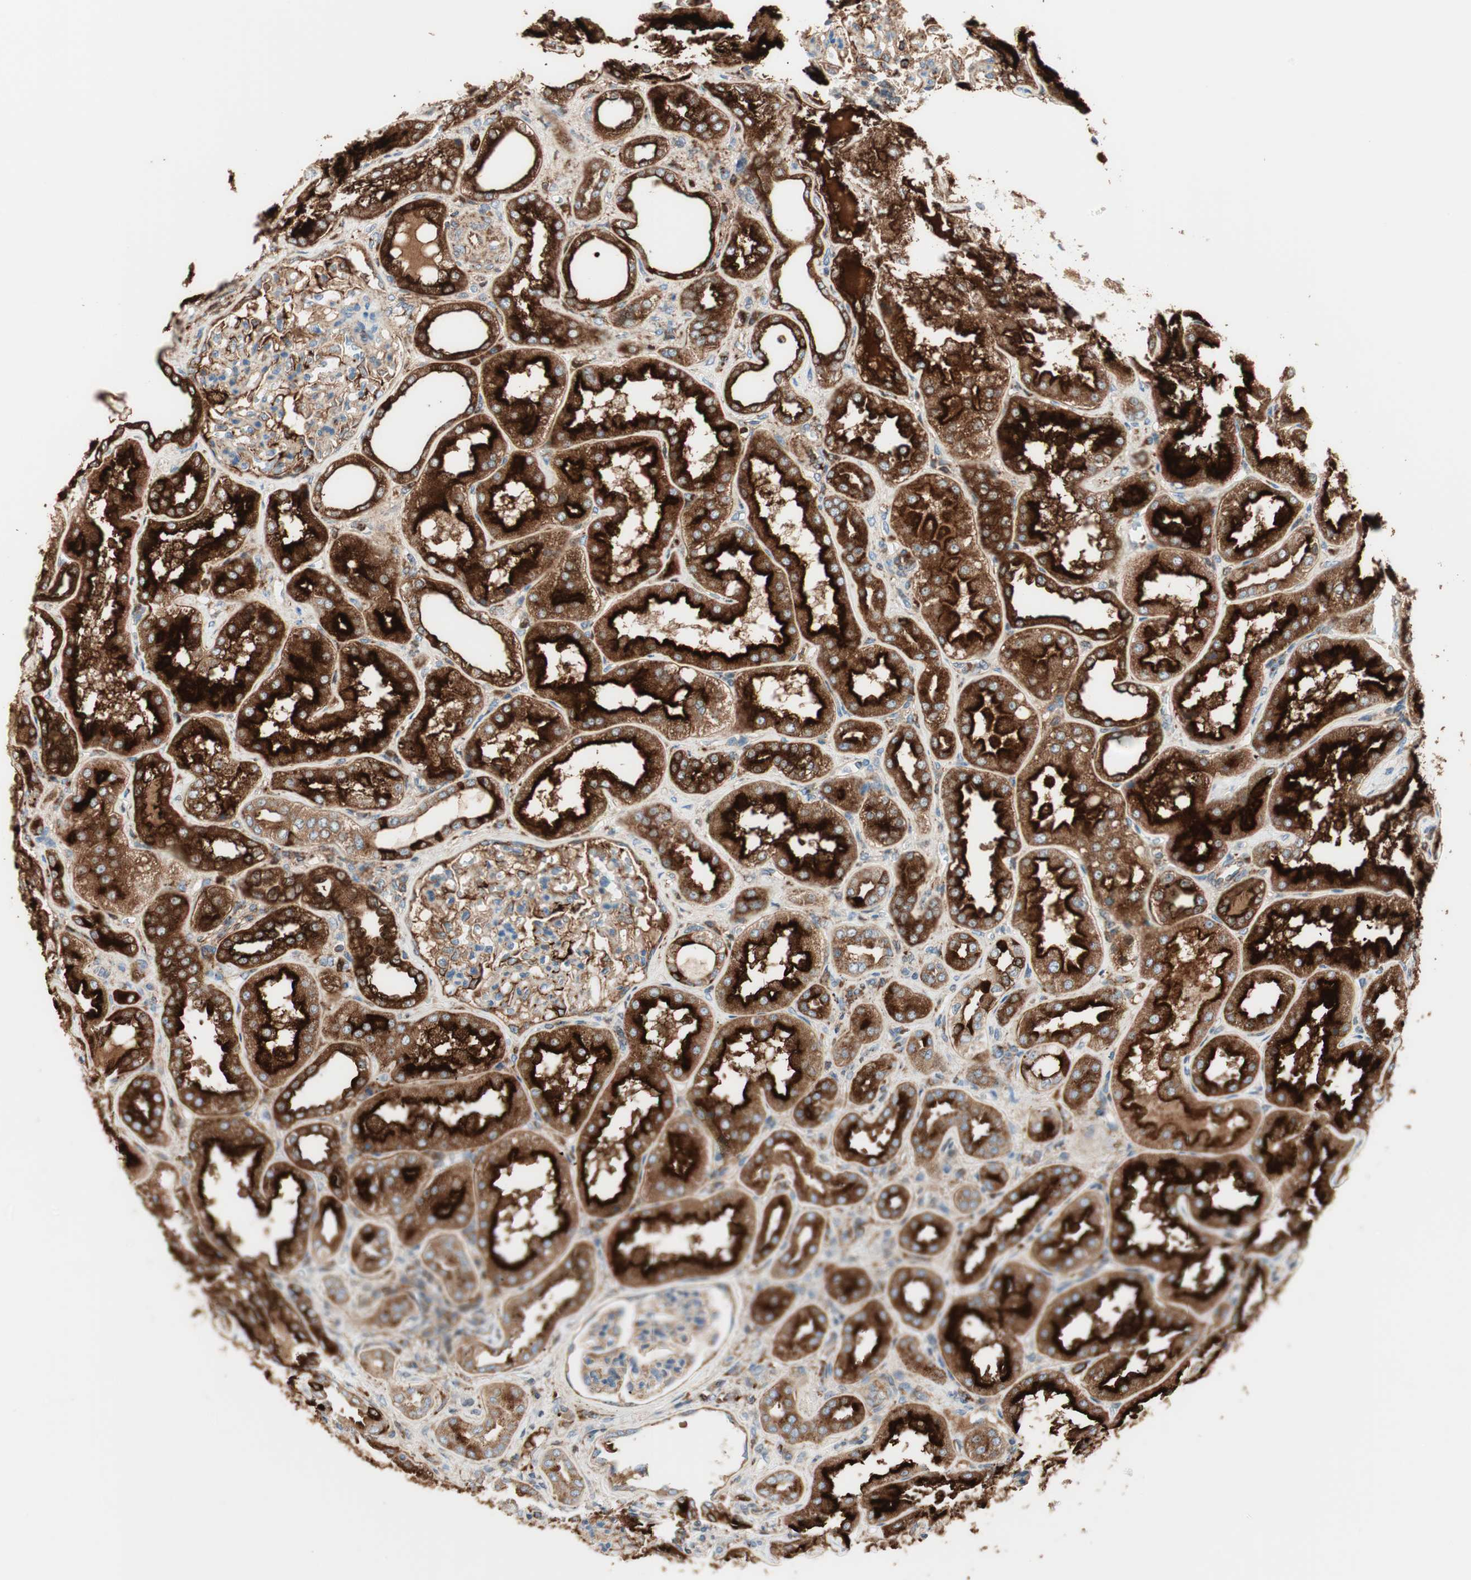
{"staining": {"intensity": "strong", "quantity": "25%-75%", "location": "cytoplasmic/membranous"}, "tissue": "kidney", "cell_type": "Cells in glomeruli", "image_type": "normal", "snomed": [{"axis": "morphology", "description": "Normal tissue, NOS"}, {"axis": "topography", "description": "Kidney"}], "caption": "An image showing strong cytoplasmic/membranous positivity in about 25%-75% of cells in glomeruli in unremarkable kidney, as visualized by brown immunohistochemical staining.", "gene": "ATP6V1G1", "patient": {"sex": "female", "age": 56}}